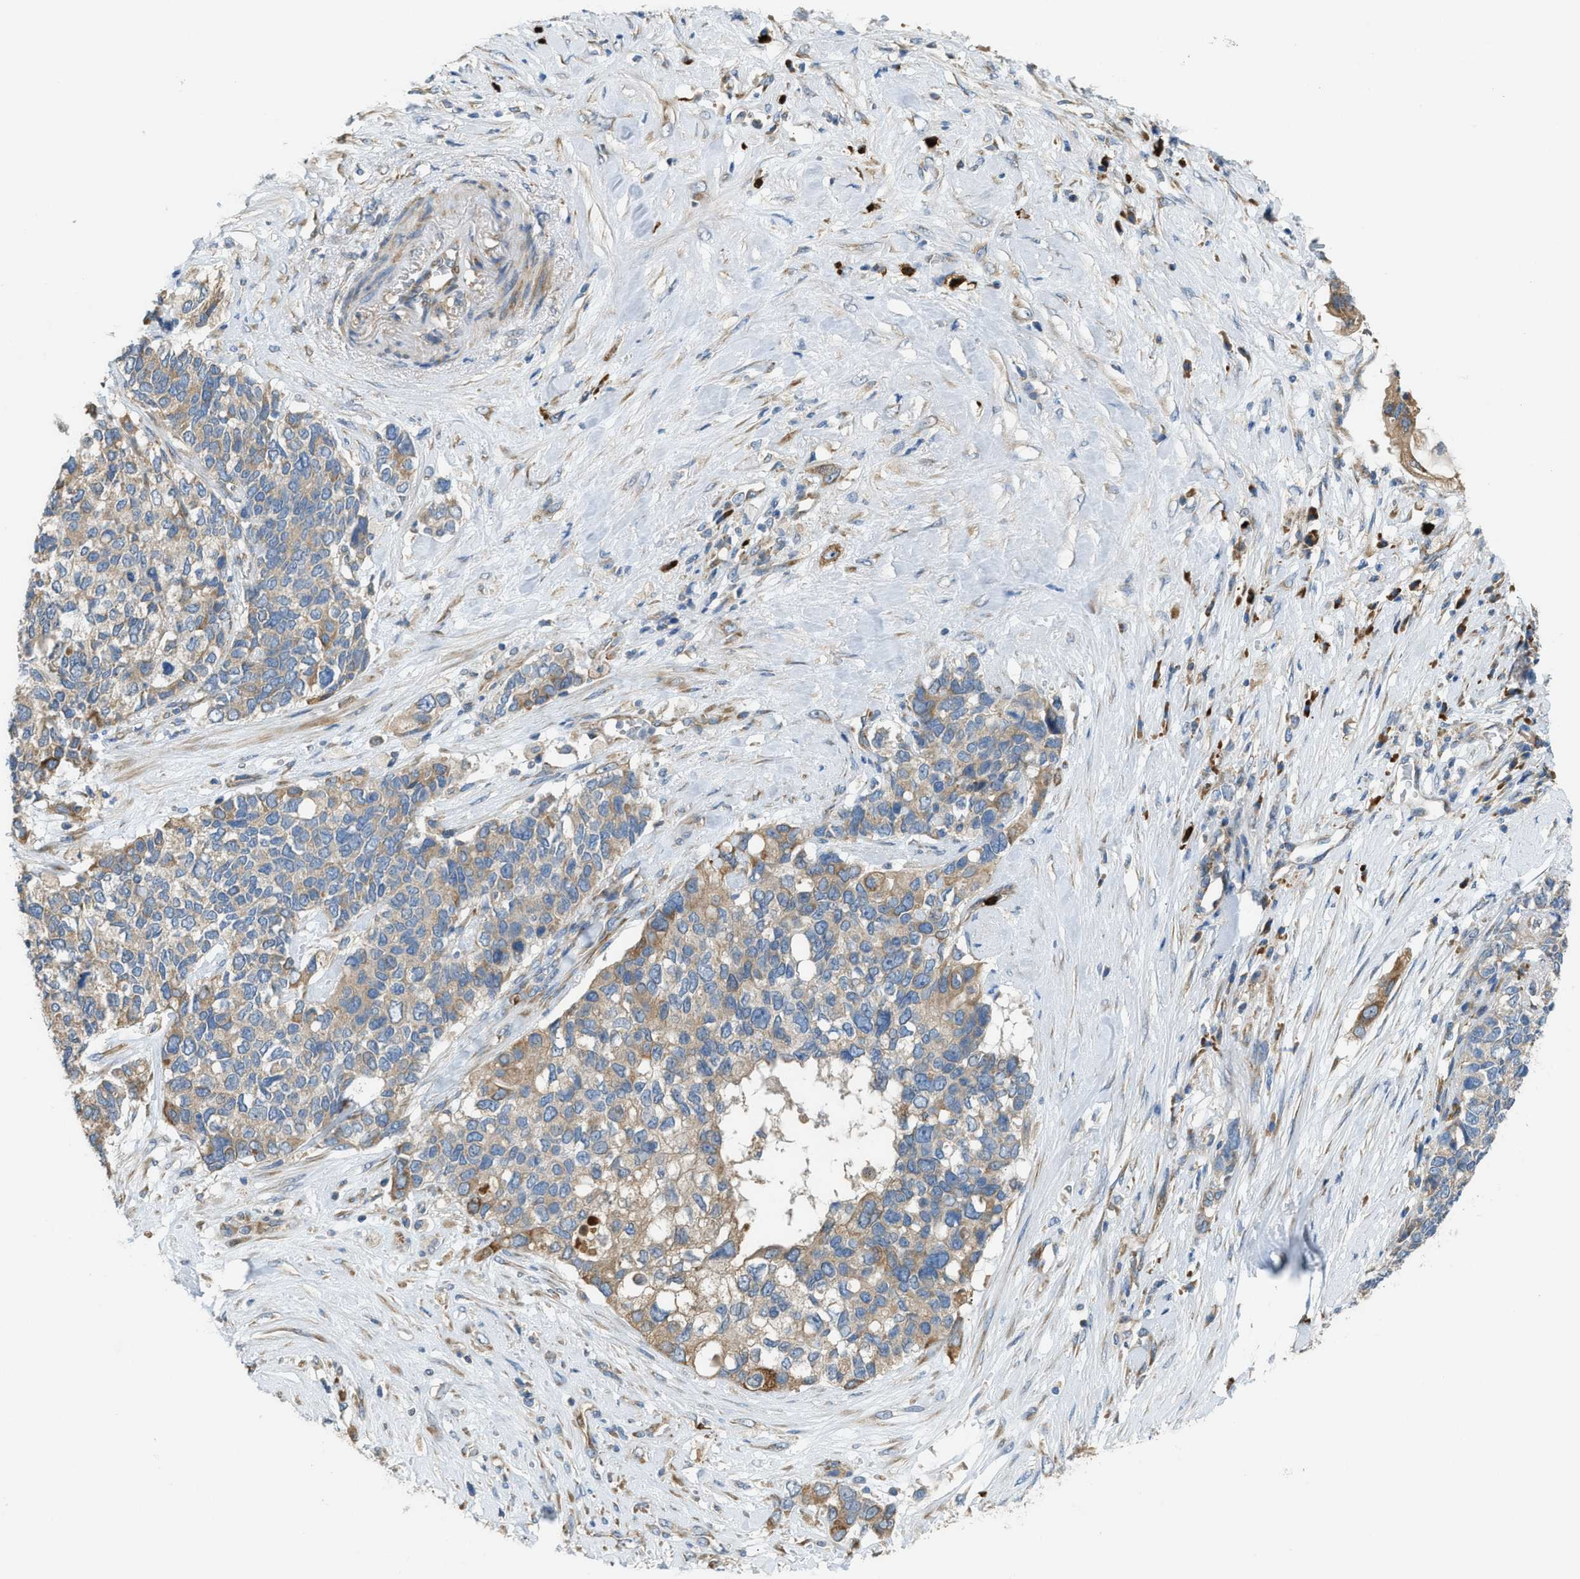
{"staining": {"intensity": "moderate", "quantity": ">75%", "location": "cytoplasmic/membranous"}, "tissue": "pancreatic cancer", "cell_type": "Tumor cells", "image_type": "cancer", "snomed": [{"axis": "morphology", "description": "Adenocarcinoma, NOS"}, {"axis": "topography", "description": "Pancreas"}], "caption": "Tumor cells demonstrate moderate cytoplasmic/membranous expression in approximately >75% of cells in adenocarcinoma (pancreatic). (Brightfield microscopy of DAB IHC at high magnification).", "gene": "TMEM68", "patient": {"sex": "female", "age": 56}}